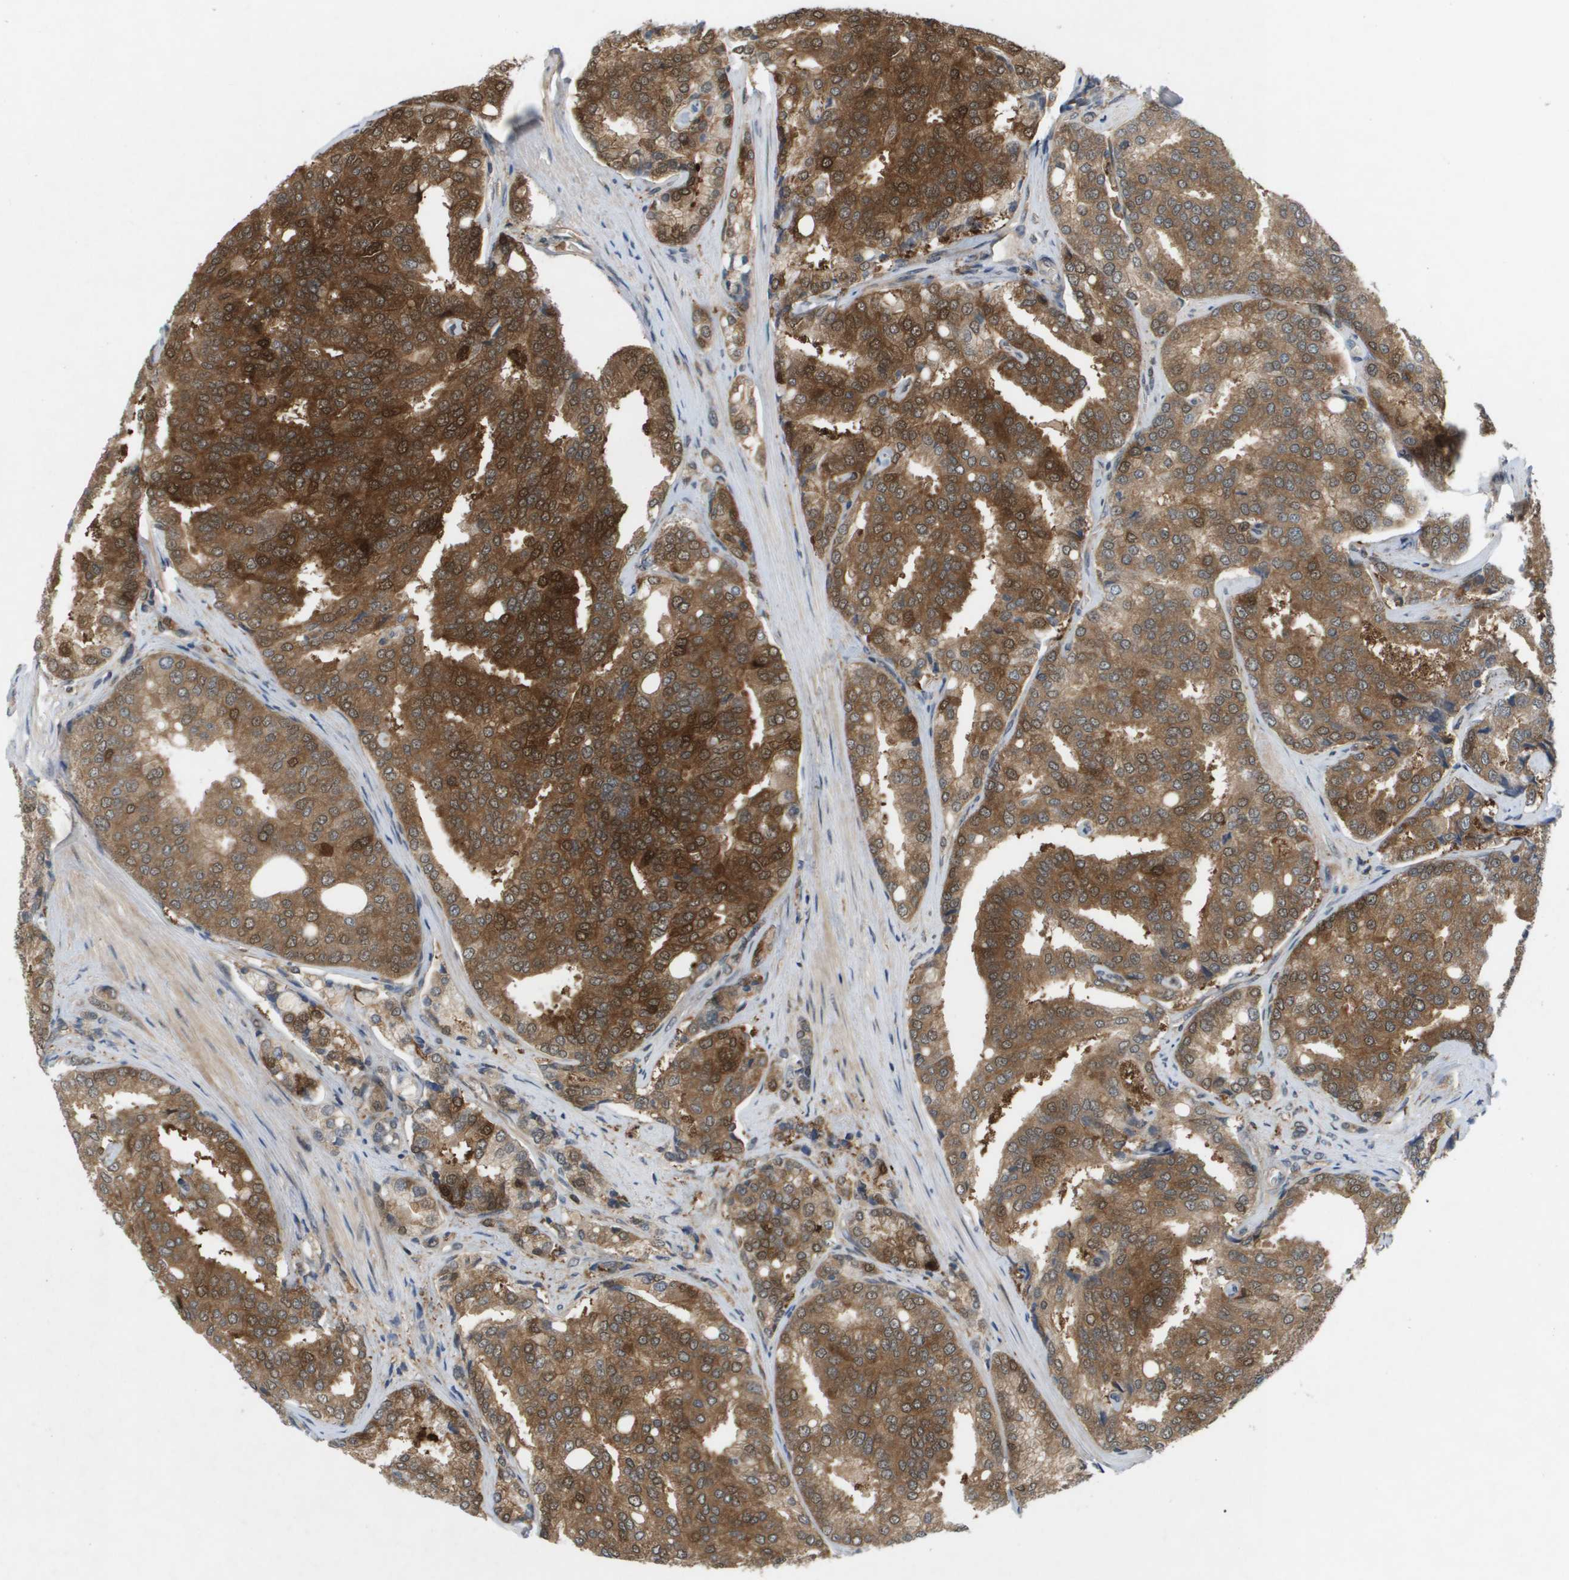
{"staining": {"intensity": "moderate", "quantity": ">75%", "location": "cytoplasmic/membranous,nuclear"}, "tissue": "prostate cancer", "cell_type": "Tumor cells", "image_type": "cancer", "snomed": [{"axis": "morphology", "description": "Adenocarcinoma, High grade"}, {"axis": "topography", "description": "Prostate"}], "caption": "A brown stain shows moderate cytoplasmic/membranous and nuclear positivity of a protein in human prostate cancer (adenocarcinoma (high-grade)) tumor cells.", "gene": "PALD1", "patient": {"sex": "male", "age": 50}}